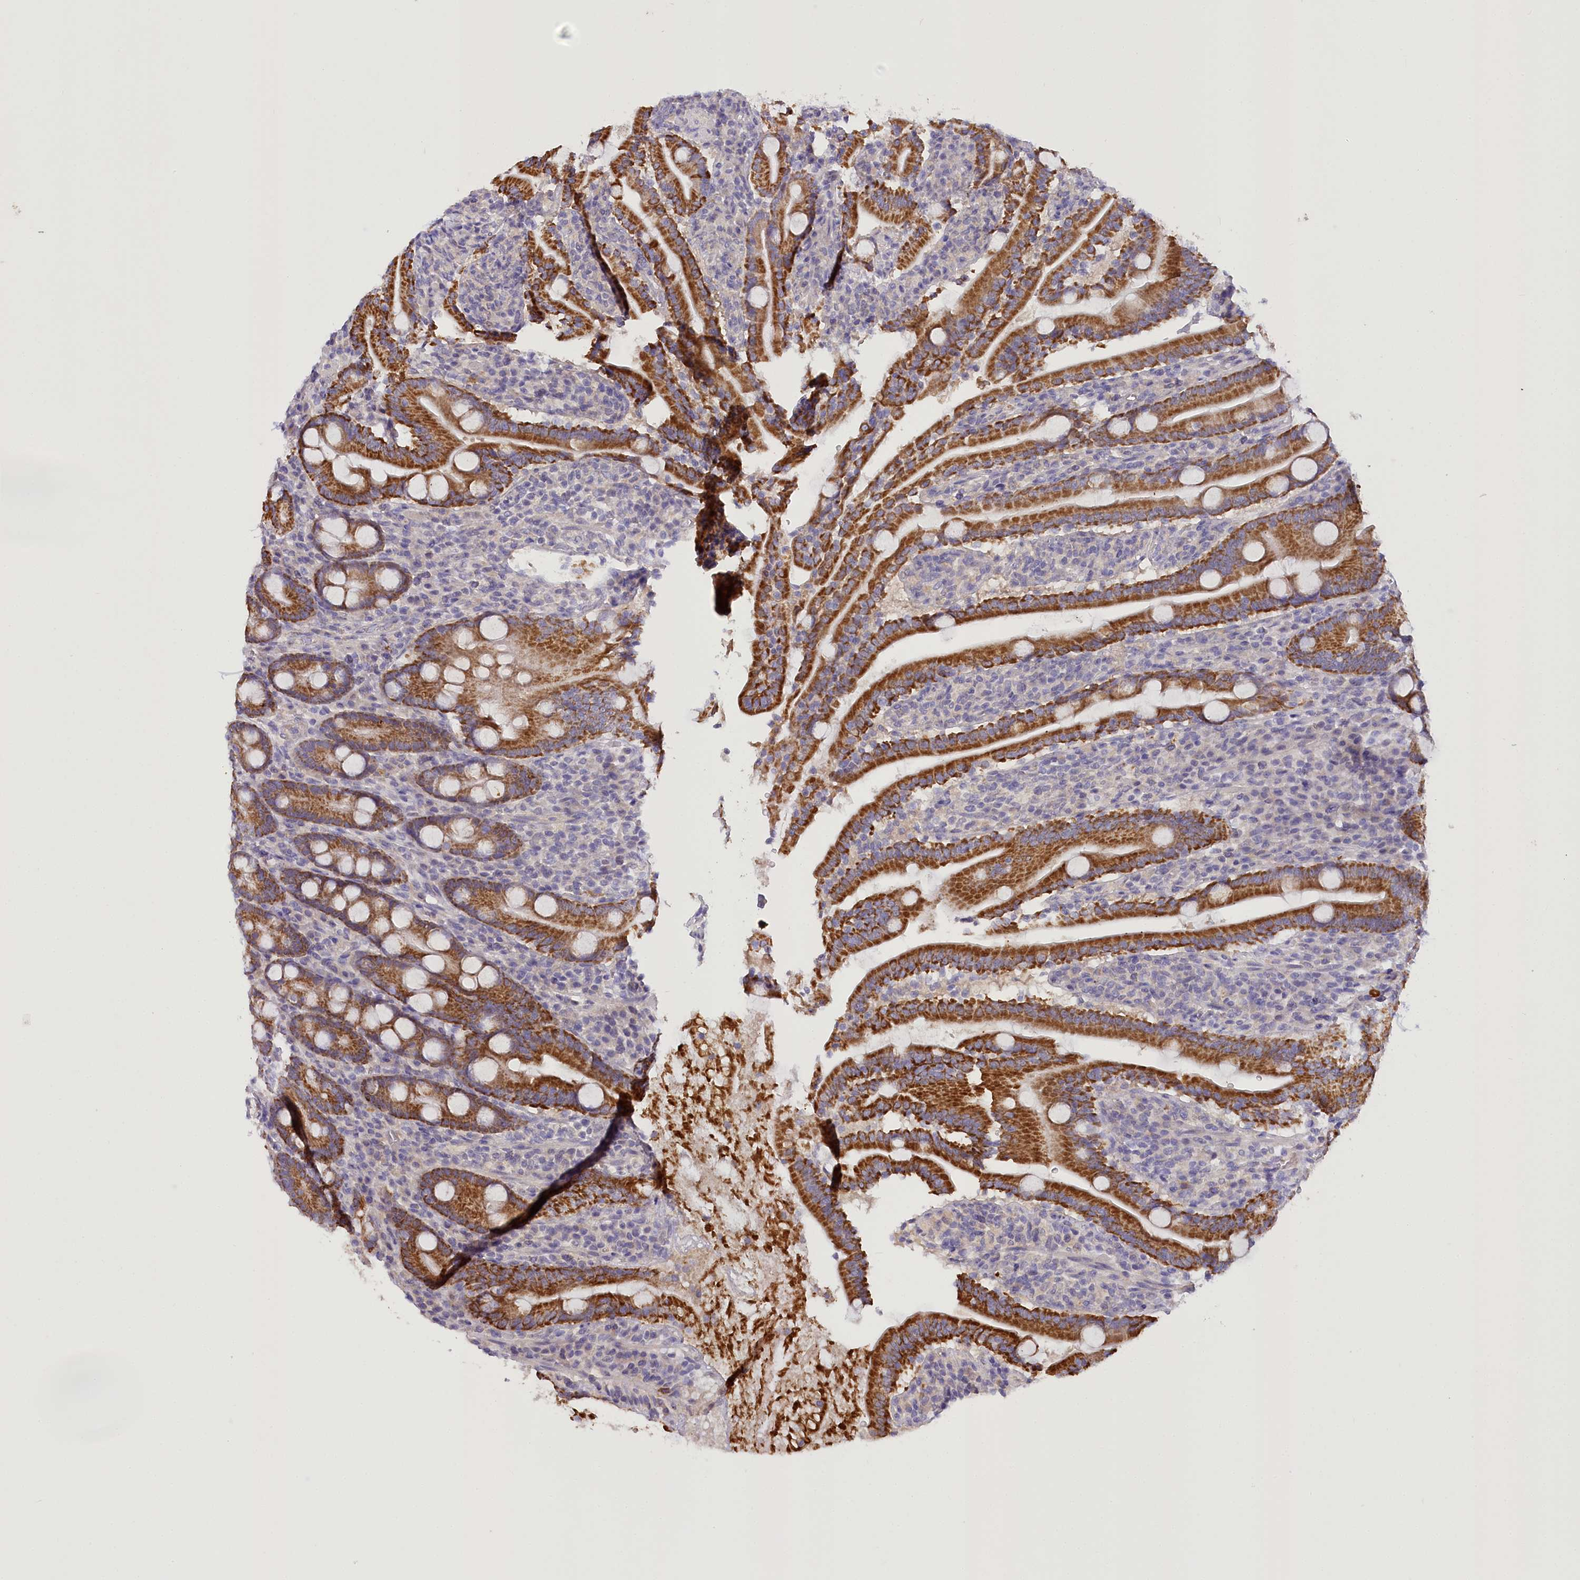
{"staining": {"intensity": "strong", "quantity": ">75%", "location": "cytoplasmic/membranous"}, "tissue": "duodenum", "cell_type": "Glandular cells", "image_type": "normal", "snomed": [{"axis": "morphology", "description": "Normal tissue, NOS"}, {"axis": "topography", "description": "Duodenum"}], "caption": "The photomicrograph exhibits immunohistochemical staining of normal duodenum. There is strong cytoplasmic/membranous positivity is seen in about >75% of glandular cells. The staining is performed using DAB (3,3'-diaminobenzidine) brown chromogen to label protein expression. The nuclei are counter-stained blue using hematoxylin.", "gene": "DCUN1D1", "patient": {"sex": "male", "age": 35}}